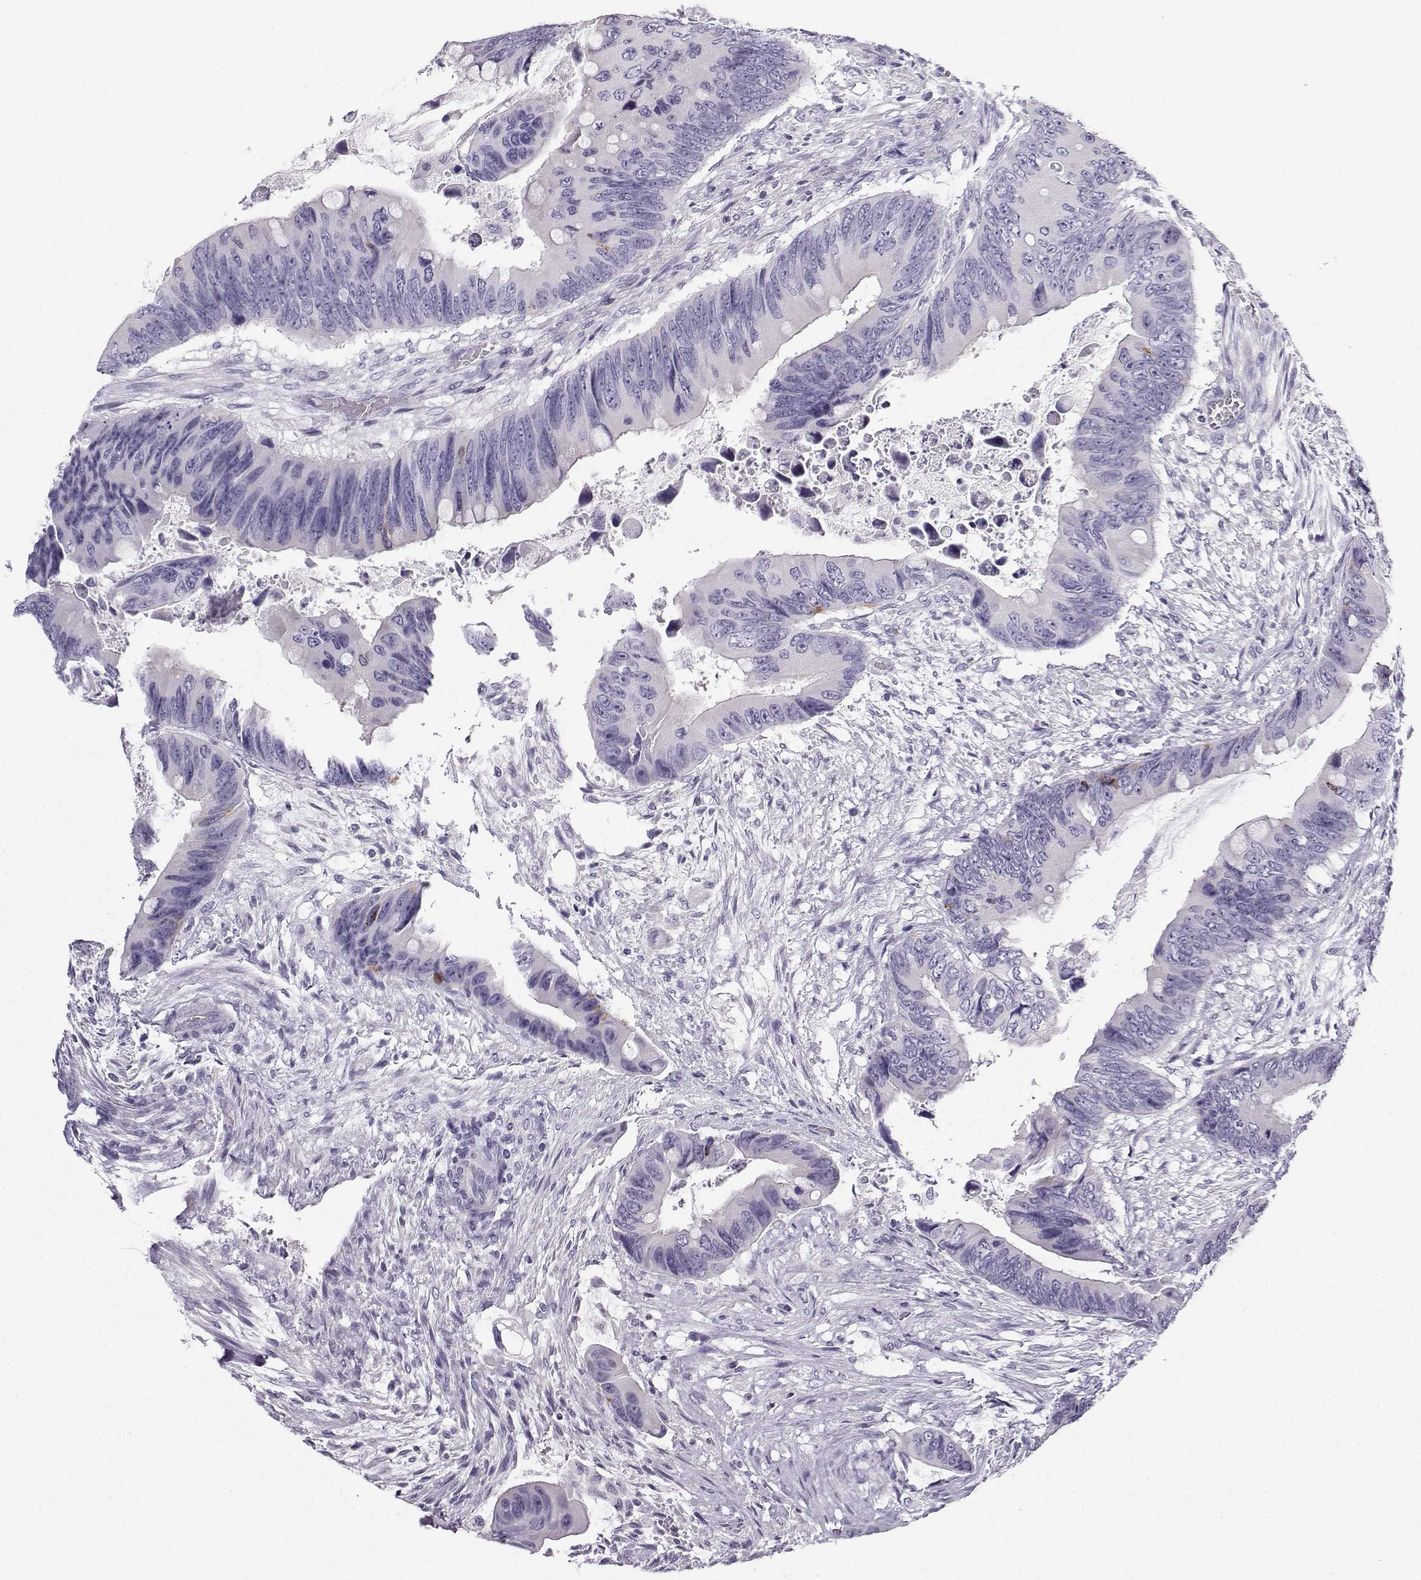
{"staining": {"intensity": "strong", "quantity": "<25%", "location": "cytoplasmic/membranous"}, "tissue": "colorectal cancer", "cell_type": "Tumor cells", "image_type": "cancer", "snomed": [{"axis": "morphology", "description": "Adenocarcinoma, NOS"}, {"axis": "topography", "description": "Rectum"}], "caption": "Strong cytoplasmic/membranous staining for a protein is seen in approximately <25% of tumor cells of colorectal cancer (adenocarcinoma) using immunohistochemistry (IHC).", "gene": "ZBTB8B", "patient": {"sex": "male", "age": 63}}